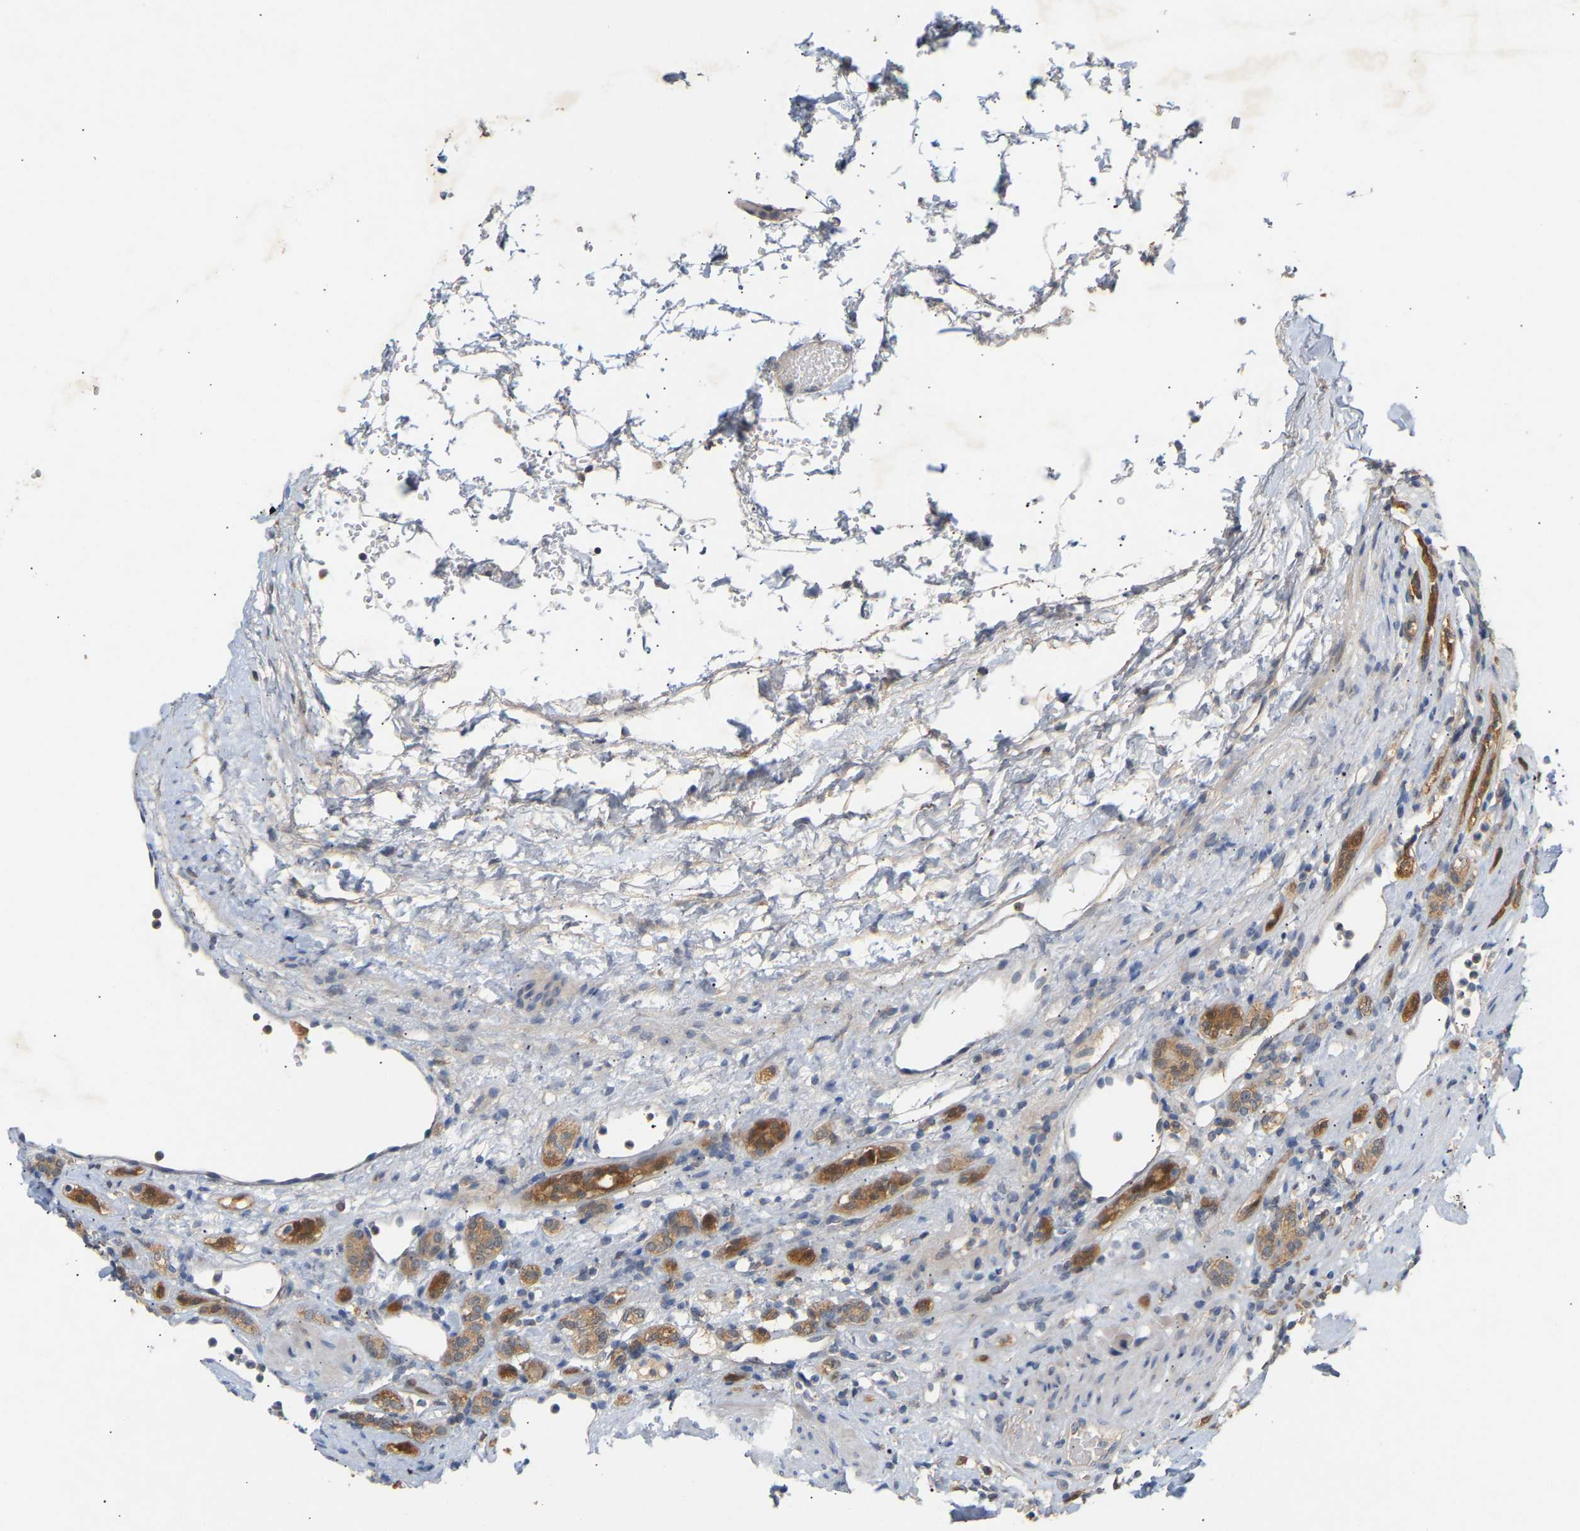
{"staining": {"intensity": "strong", "quantity": "25%-75%", "location": "cytoplasmic/membranous"}, "tissue": "renal cancer", "cell_type": "Tumor cells", "image_type": "cancer", "snomed": [{"axis": "morphology", "description": "Normal tissue, NOS"}, {"axis": "morphology", "description": "Adenocarcinoma, NOS"}, {"axis": "topography", "description": "Kidney"}], "caption": "An image showing strong cytoplasmic/membranous staining in about 25%-75% of tumor cells in adenocarcinoma (renal), as visualized by brown immunohistochemical staining.", "gene": "TPMT", "patient": {"sex": "female", "age": 72}}